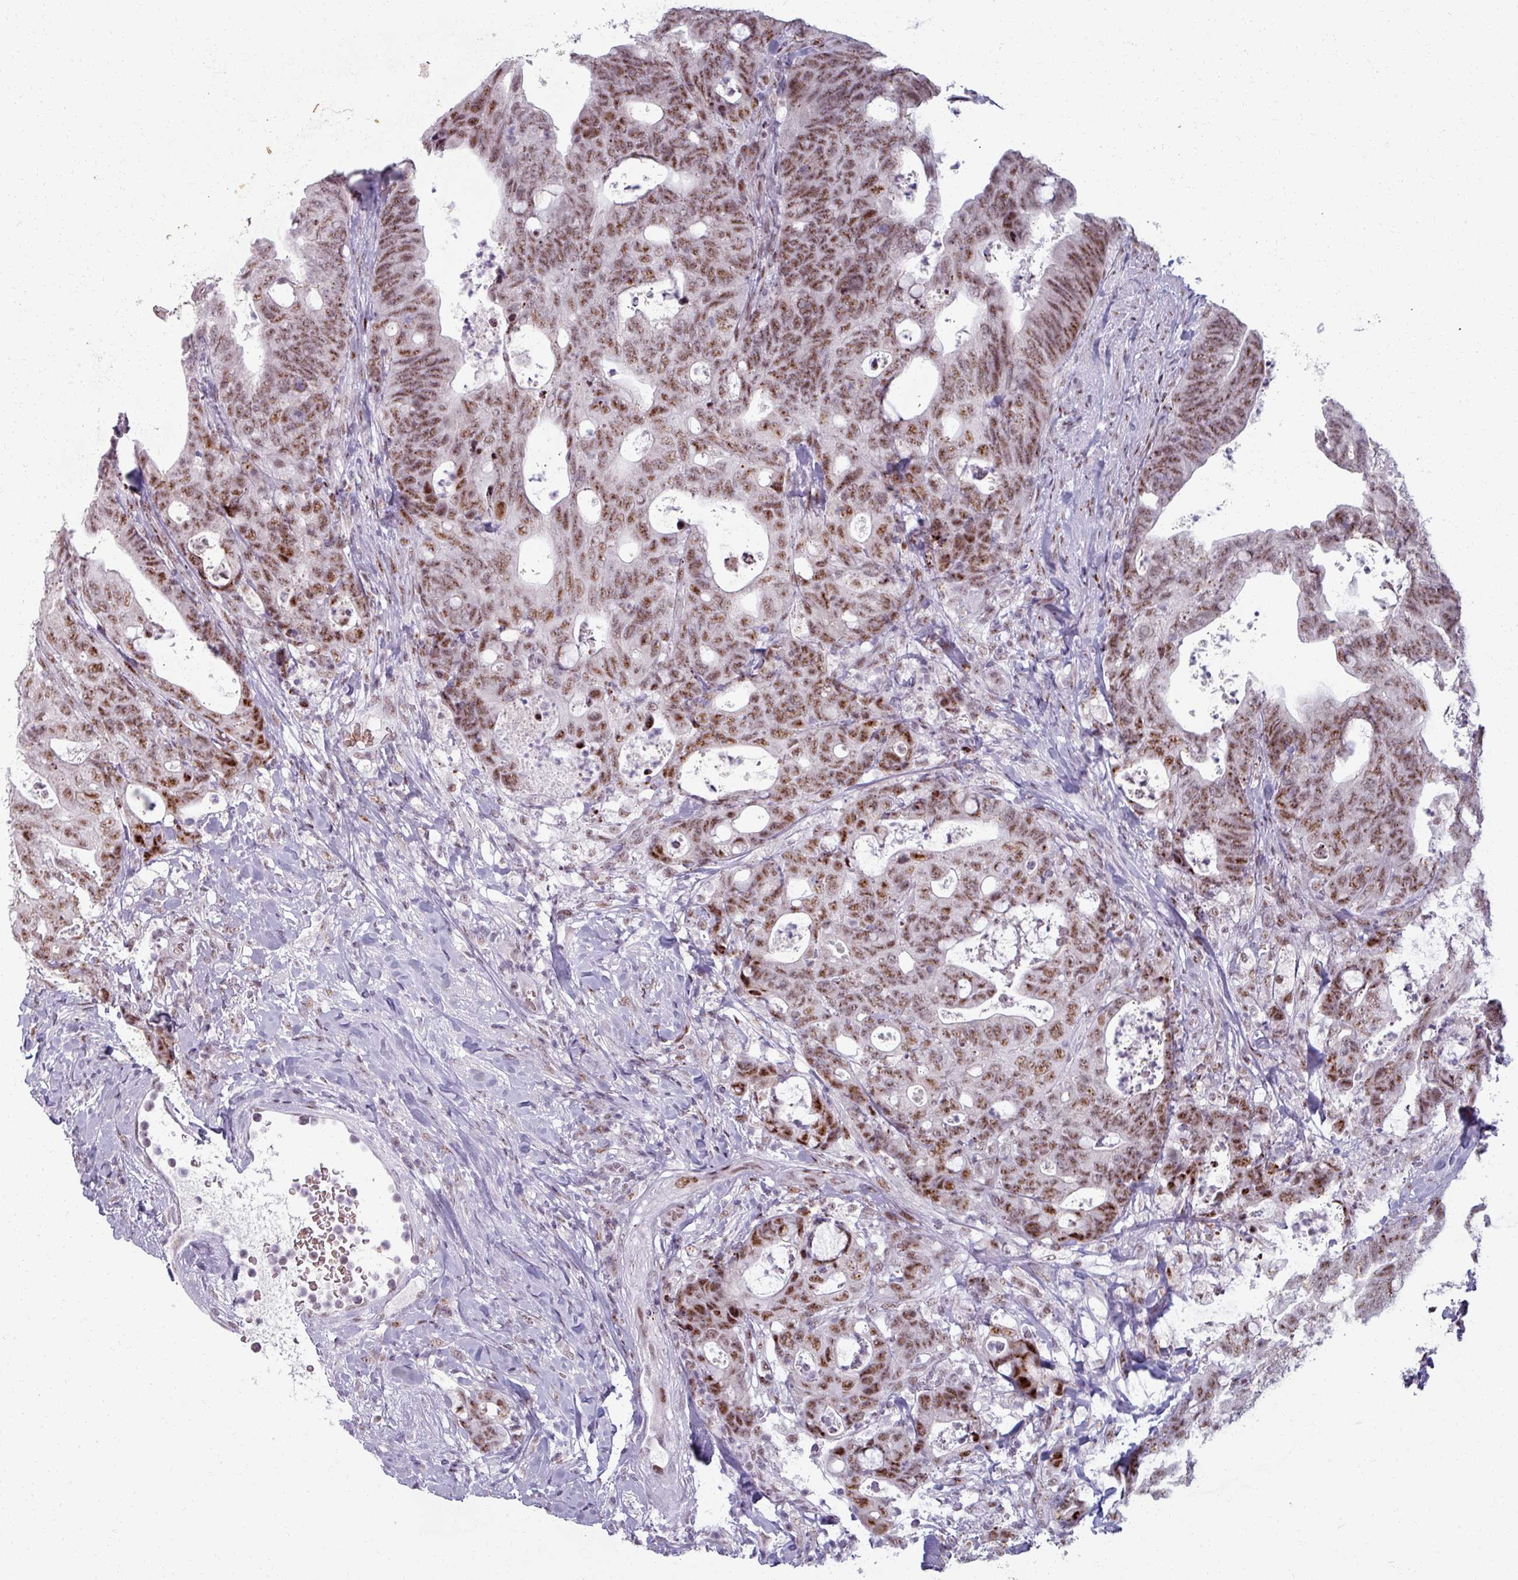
{"staining": {"intensity": "moderate", "quantity": ">75%", "location": "nuclear"}, "tissue": "colorectal cancer", "cell_type": "Tumor cells", "image_type": "cancer", "snomed": [{"axis": "morphology", "description": "Adenocarcinoma, NOS"}, {"axis": "topography", "description": "Colon"}], "caption": "Colorectal adenocarcinoma tissue displays moderate nuclear staining in about >75% of tumor cells", "gene": "NCOR1", "patient": {"sex": "female", "age": 82}}